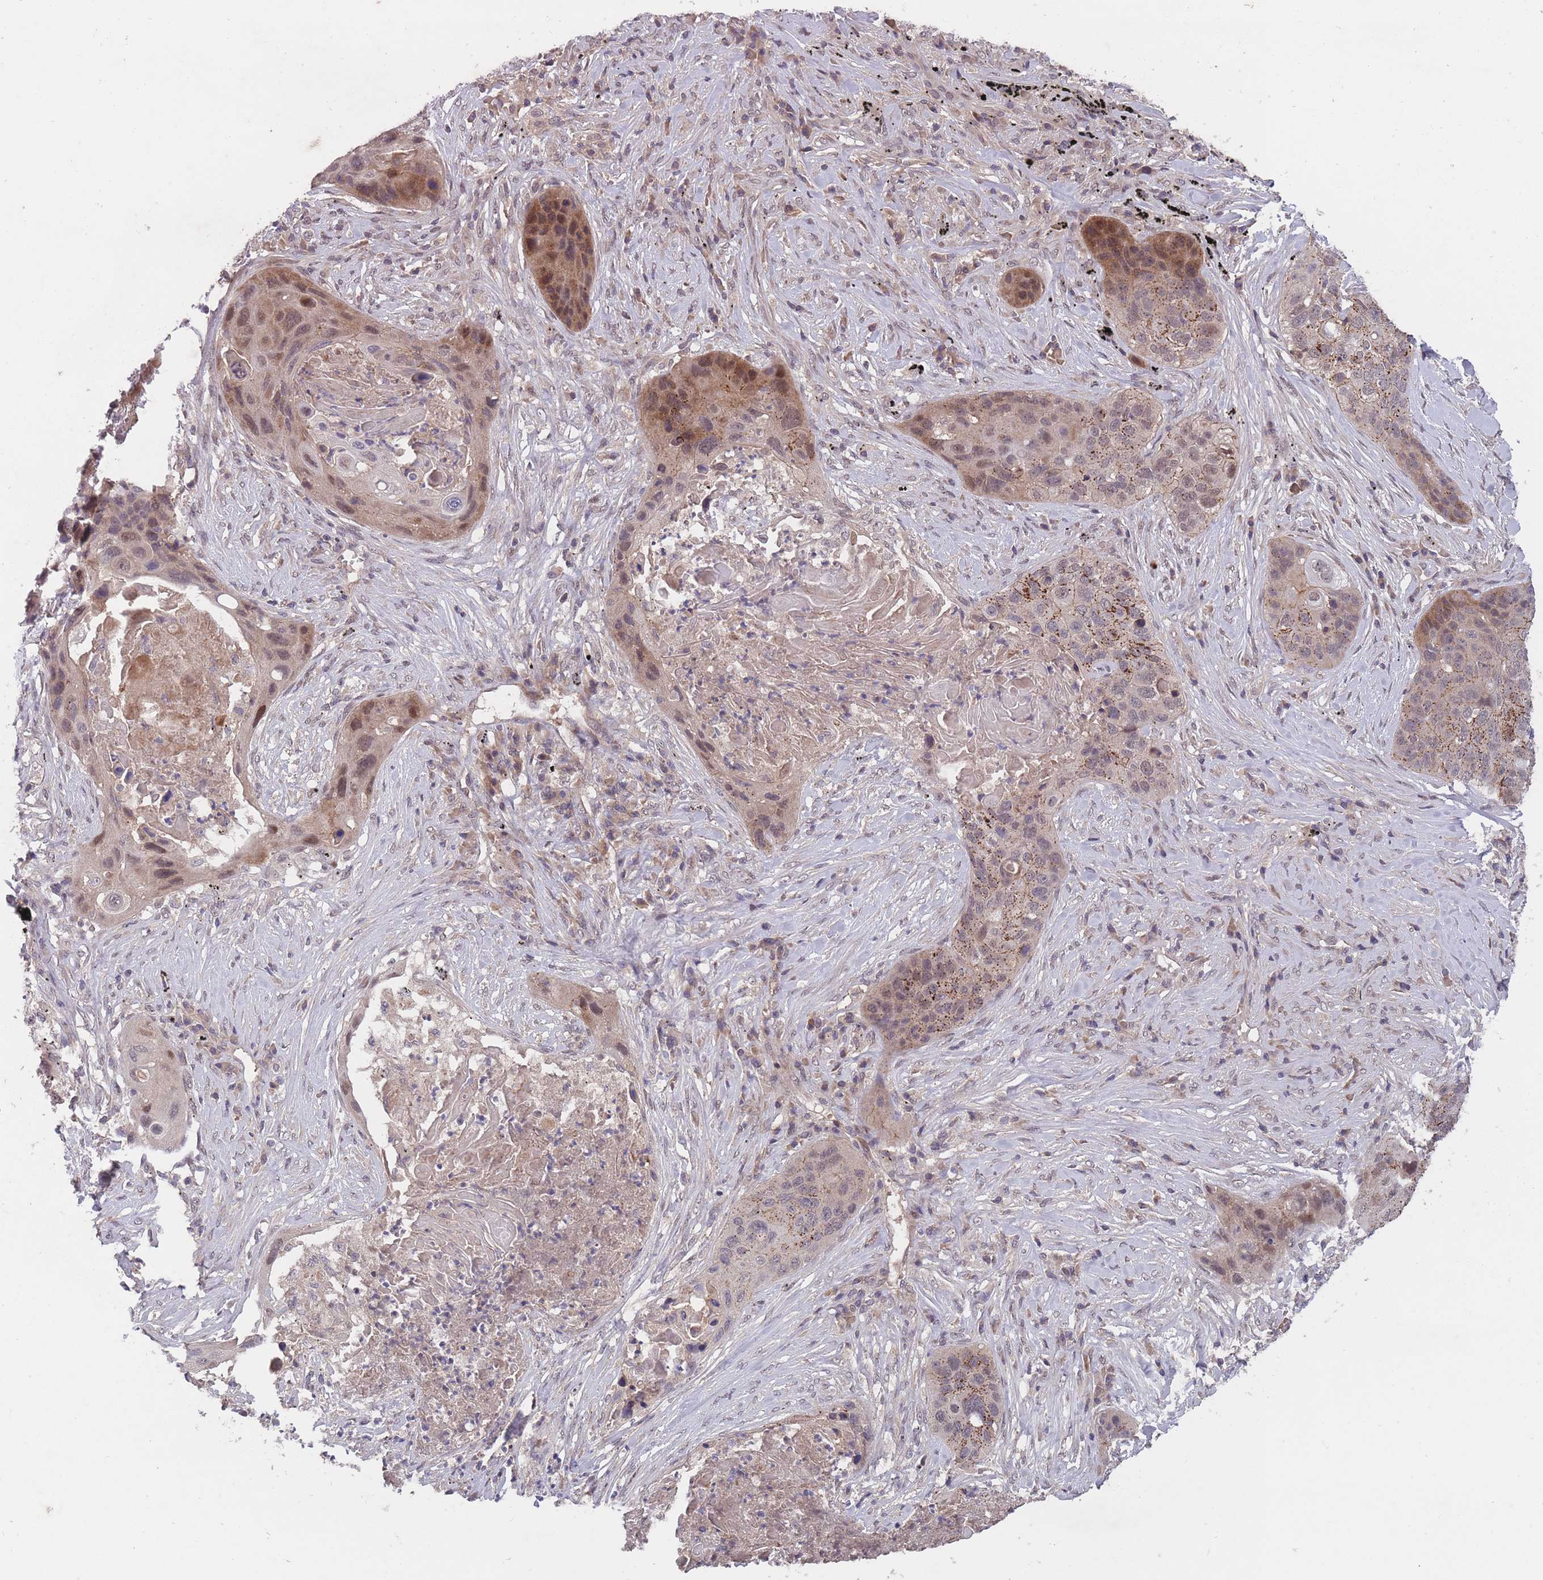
{"staining": {"intensity": "moderate", "quantity": "25%-75%", "location": "cytoplasmic/membranous,nuclear"}, "tissue": "lung cancer", "cell_type": "Tumor cells", "image_type": "cancer", "snomed": [{"axis": "morphology", "description": "Squamous cell carcinoma, NOS"}, {"axis": "topography", "description": "Lung"}], "caption": "The immunohistochemical stain shows moderate cytoplasmic/membranous and nuclear staining in tumor cells of lung cancer tissue.", "gene": "SECTM1", "patient": {"sex": "female", "age": 63}}